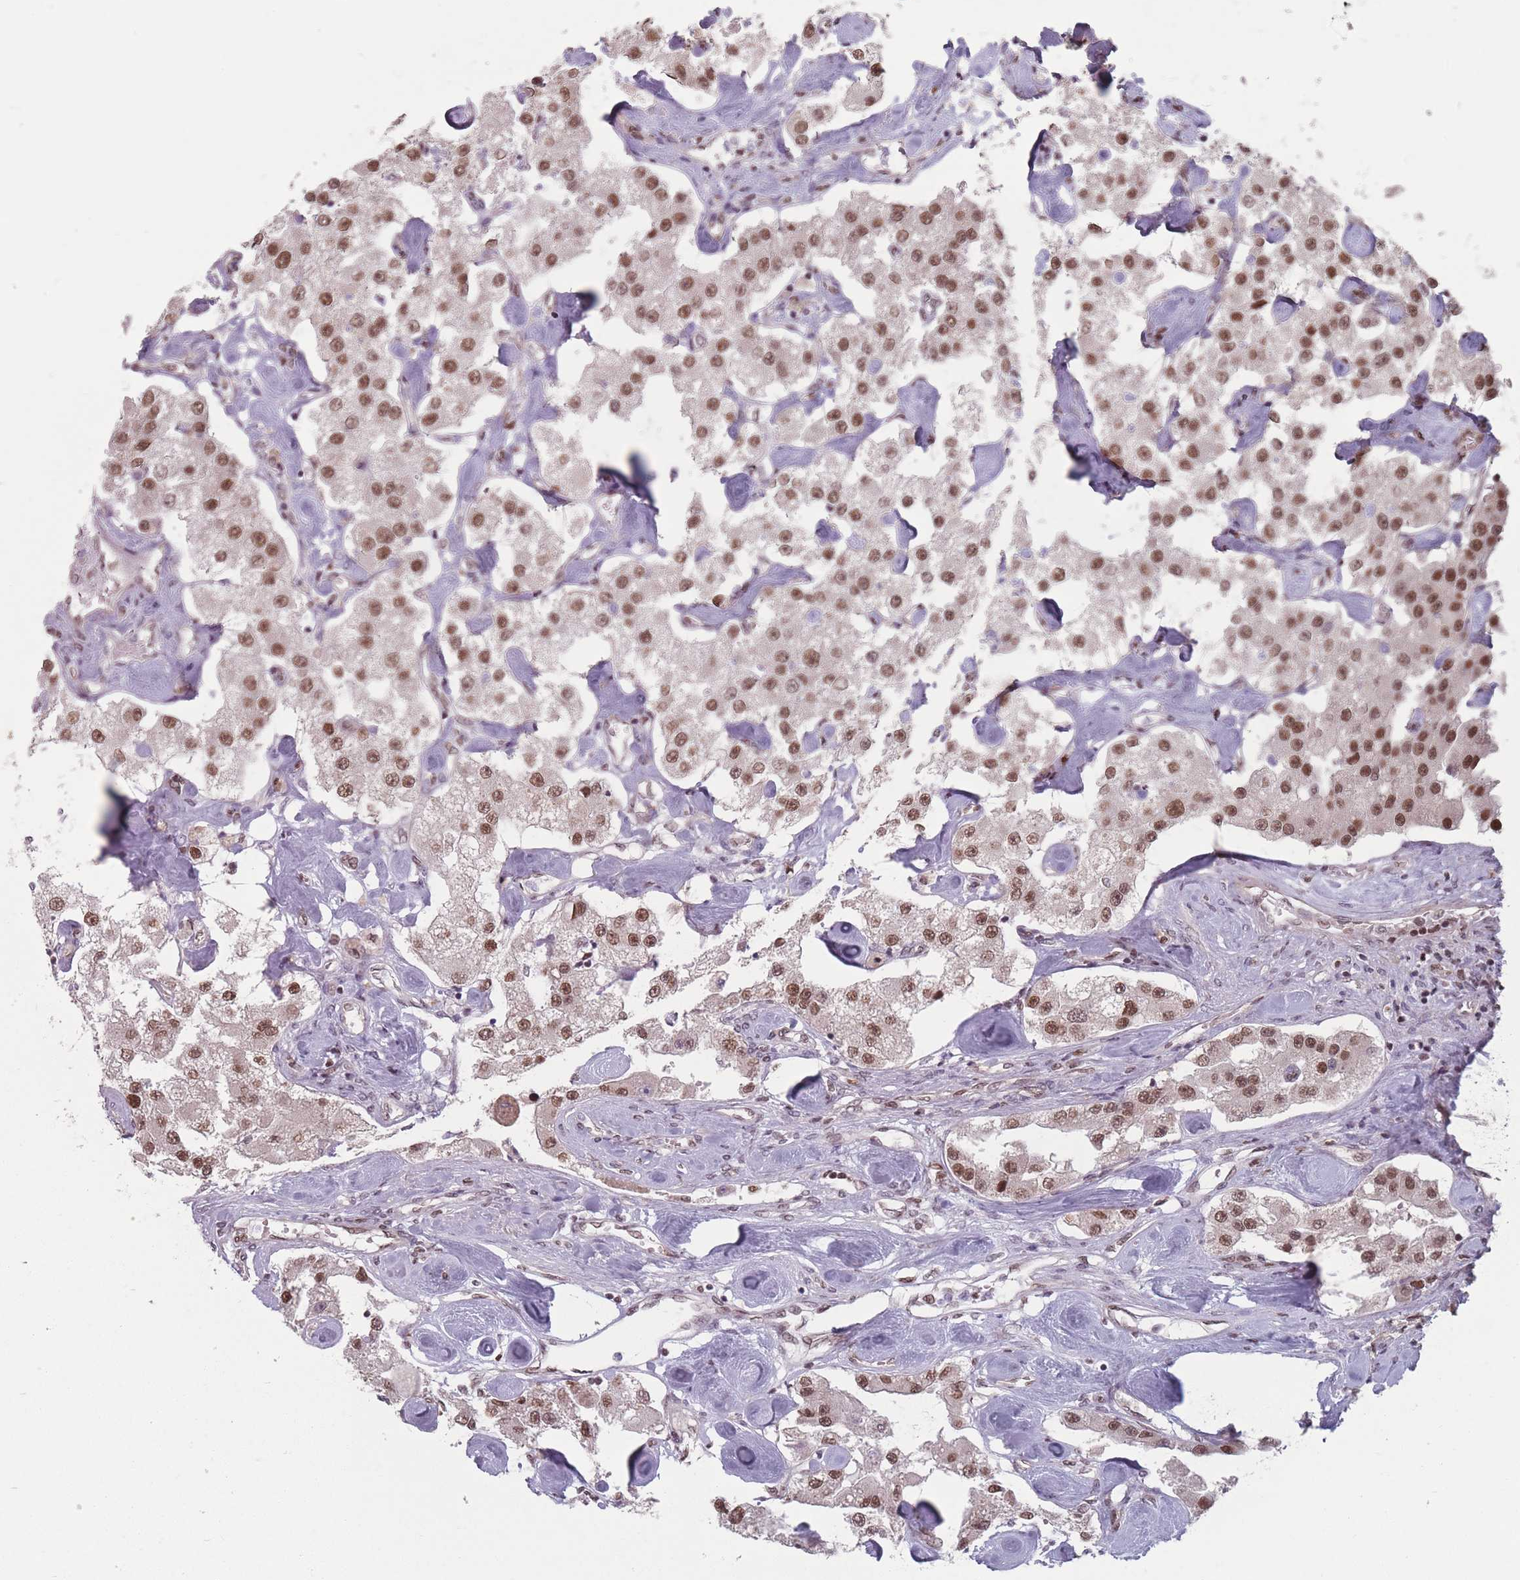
{"staining": {"intensity": "strong", "quantity": ">75%", "location": "nuclear"}, "tissue": "carcinoid", "cell_type": "Tumor cells", "image_type": "cancer", "snomed": [{"axis": "morphology", "description": "Carcinoid, malignant, NOS"}, {"axis": "topography", "description": "Pancreas"}], "caption": "An immunohistochemistry (IHC) image of neoplastic tissue is shown. Protein staining in brown labels strong nuclear positivity in carcinoid within tumor cells. (brown staining indicates protein expression, while blue staining denotes nuclei).", "gene": "SH3BGRL2", "patient": {"sex": "male", "age": 41}}